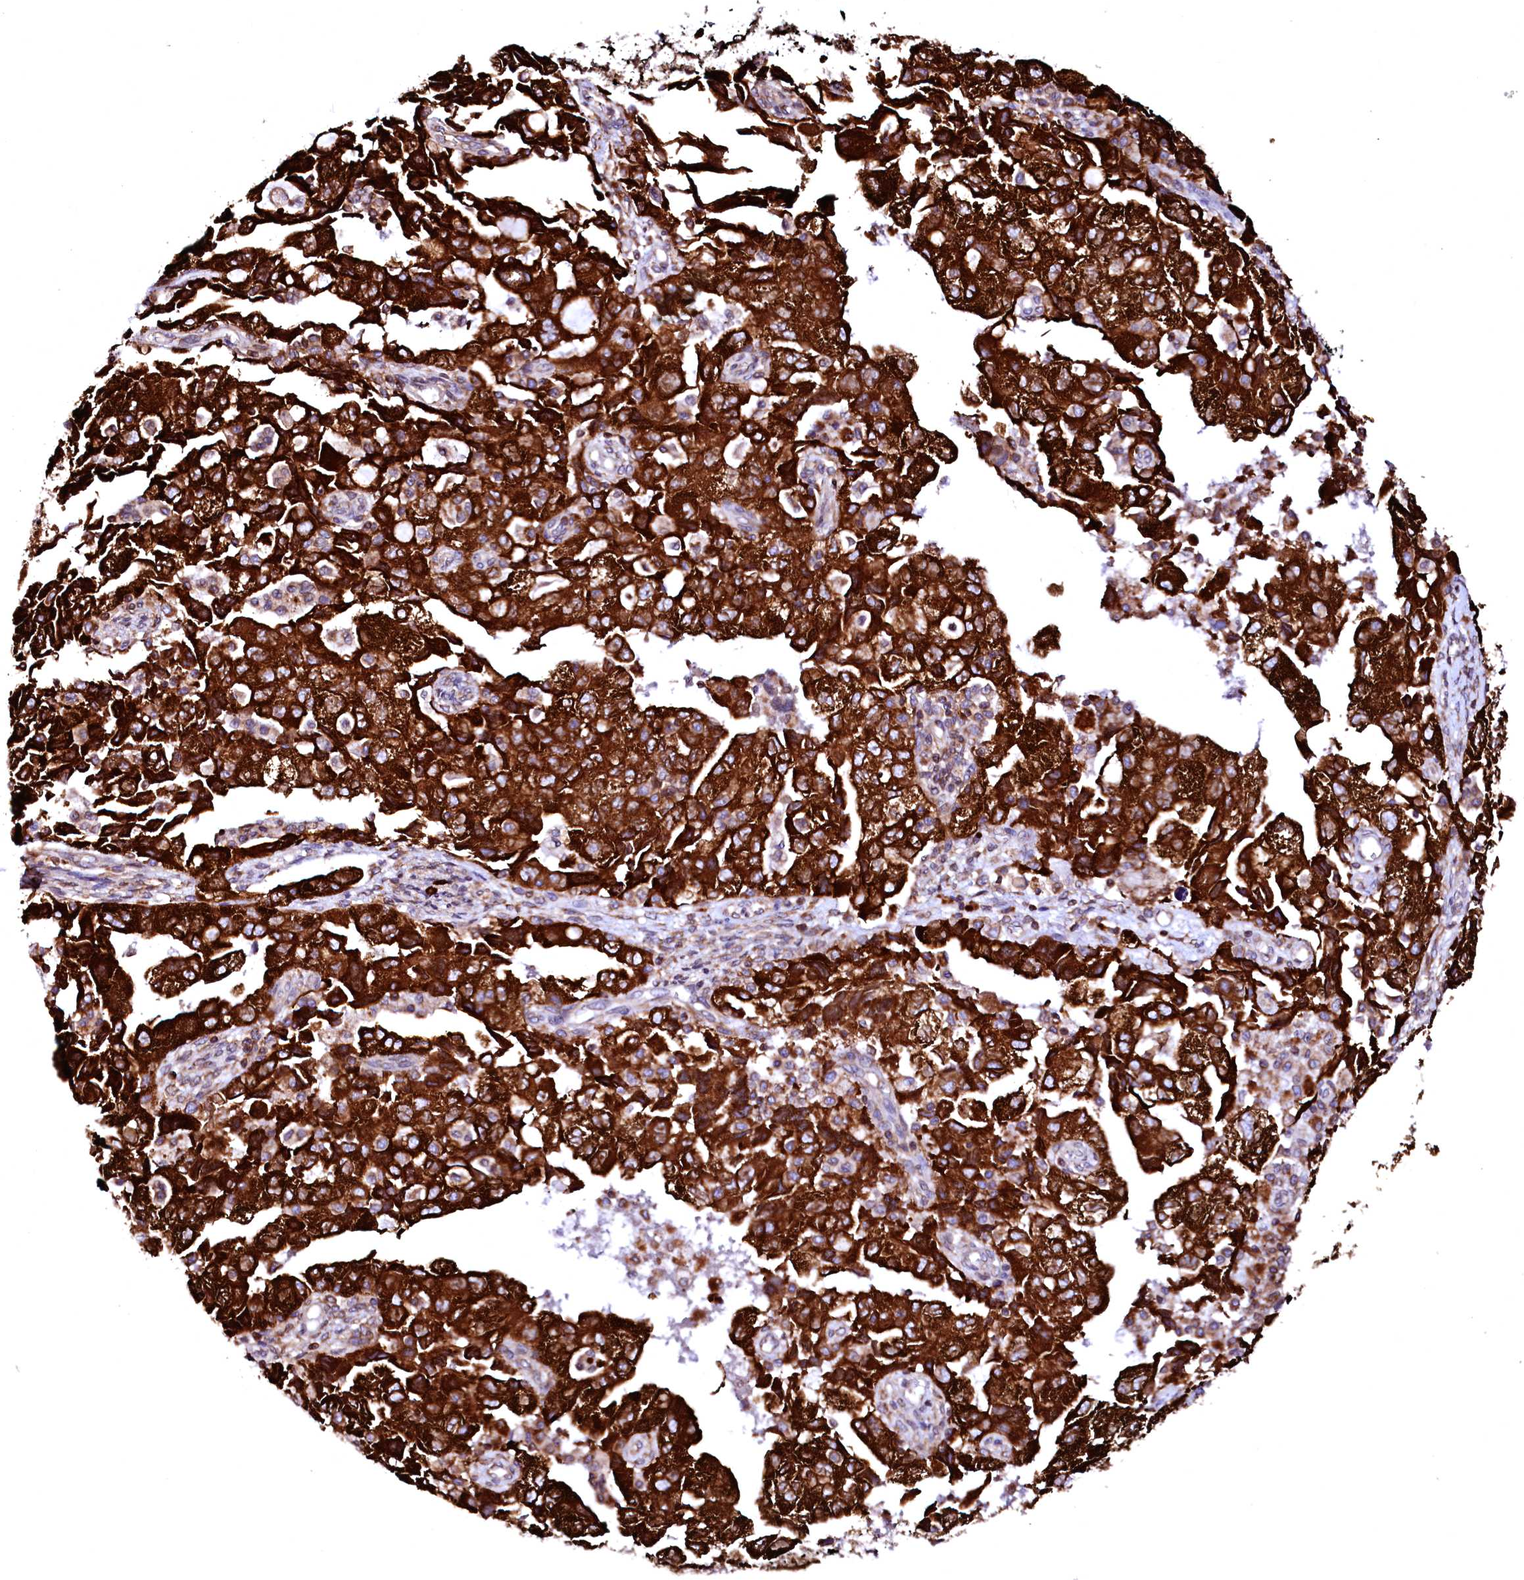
{"staining": {"intensity": "strong", "quantity": ">75%", "location": "cytoplasmic/membranous"}, "tissue": "ovarian cancer", "cell_type": "Tumor cells", "image_type": "cancer", "snomed": [{"axis": "morphology", "description": "Carcinoma, NOS"}, {"axis": "morphology", "description": "Cystadenocarcinoma, serous, NOS"}, {"axis": "topography", "description": "Ovary"}], "caption": "A micrograph of human ovarian cancer stained for a protein displays strong cytoplasmic/membranous brown staining in tumor cells.", "gene": "DERL1", "patient": {"sex": "female", "age": 69}}